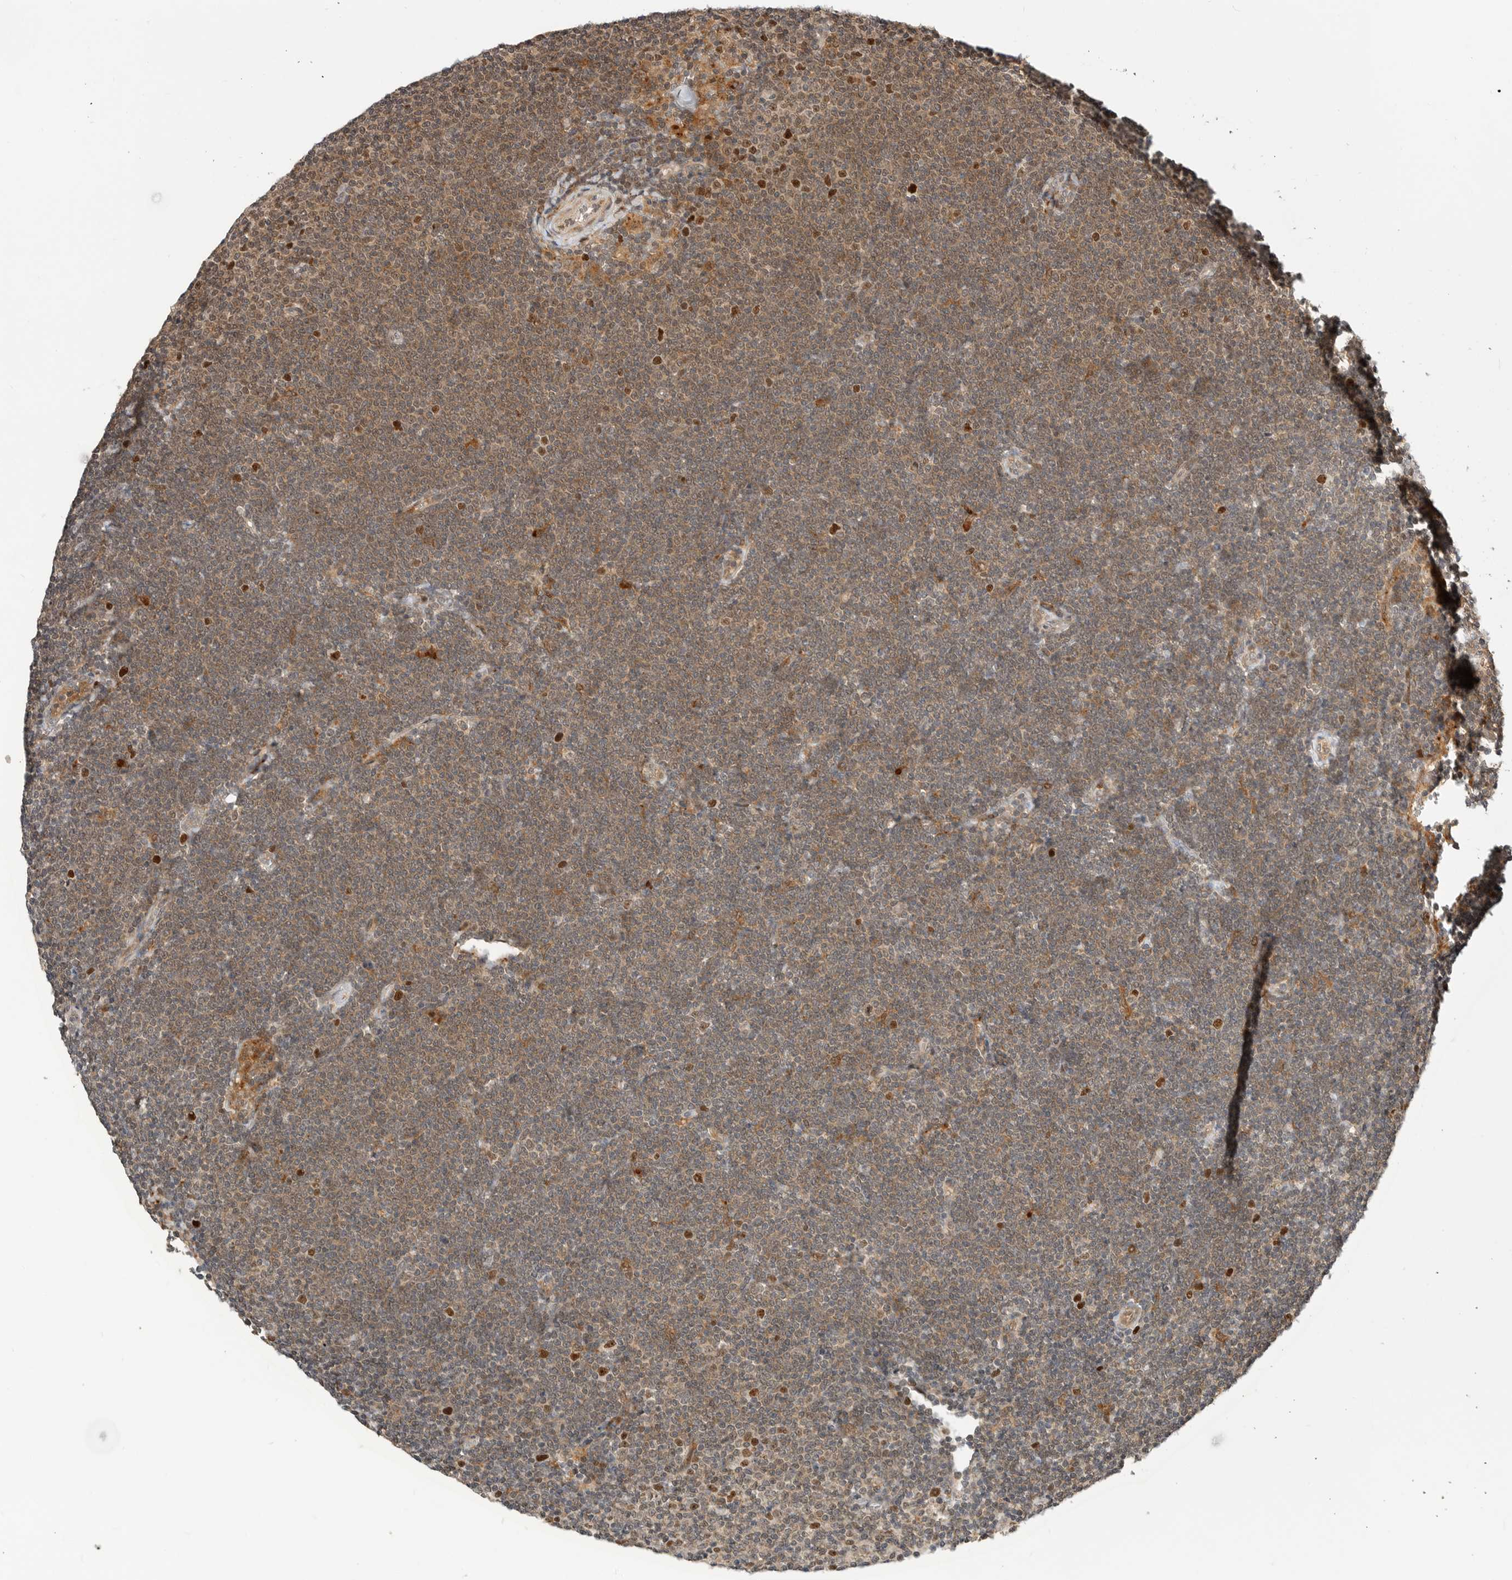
{"staining": {"intensity": "moderate", "quantity": ">75%", "location": "cytoplasmic/membranous,nuclear"}, "tissue": "lymphoma", "cell_type": "Tumor cells", "image_type": "cancer", "snomed": [{"axis": "morphology", "description": "Malignant lymphoma, non-Hodgkin's type, Low grade"}, {"axis": "topography", "description": "Lymph node"}], "caption": "Immunohistochemical staining of lymphoma demonstrates medium levels of moderate cytoplasmic/membranous and nuclear positivity in about >75% of tumor cells.", "gene": "CSNK1G3", "patient": {"sex": "female", "age": 53}}